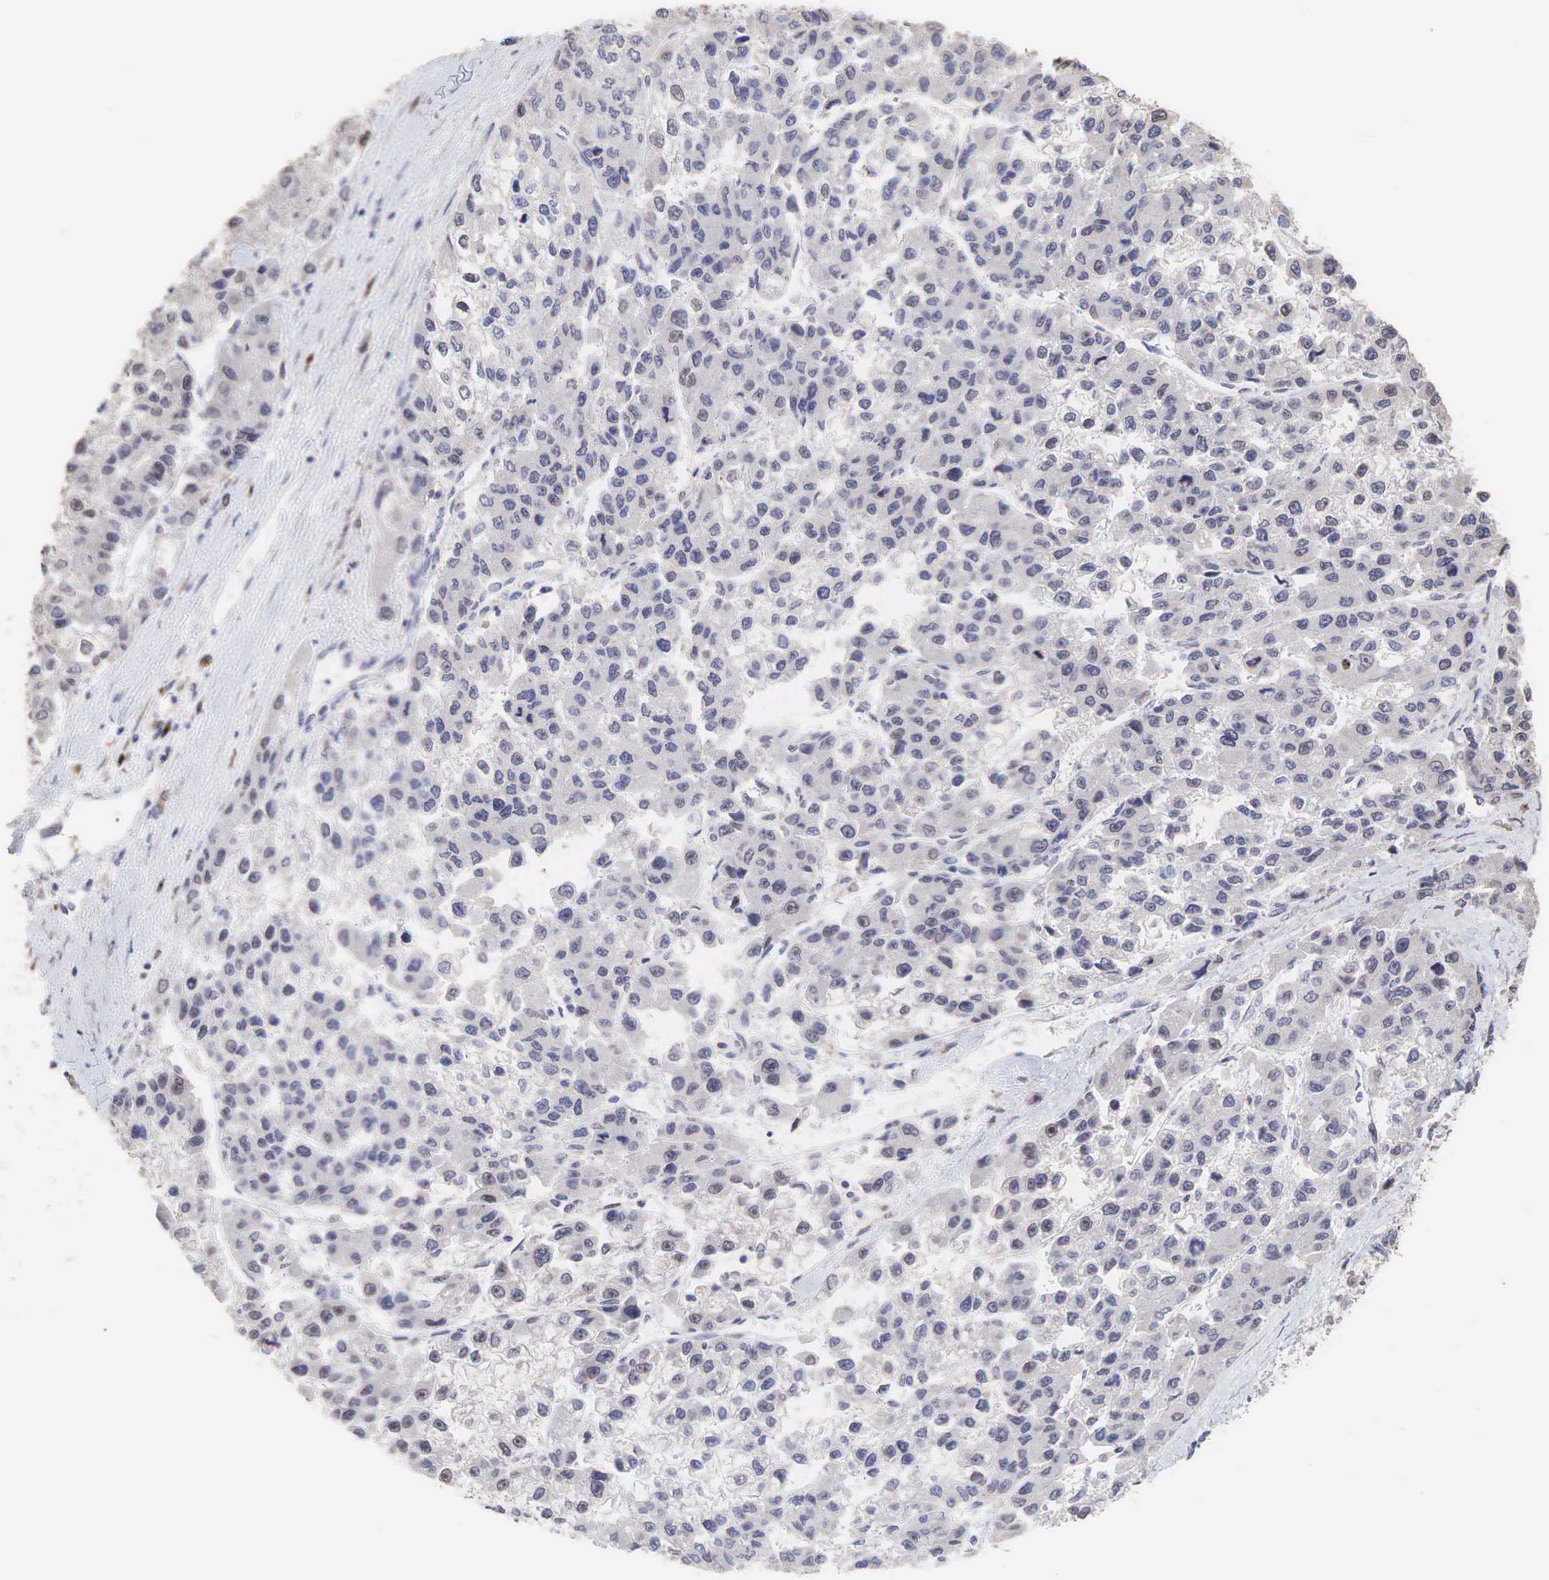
{"staining": {"intensity": "negative", "quantity": "none", "location": "none"}, "tissue": "liver cancer", "cell_type": "Tumor cells", "image_type": "cancer", "snomed": [{"axis": "morphology", "description": "Carcinoma, Hepatocellular, NOS"}, {"axis": "topography", "description": "Liver"}], "caption": "Immunohistochemical staining of hepatocellular carcinoma (liver) reveals no significant staining in tumor cells.", "gene": "DKC1", "patient": {"sex": "female", "age": 66}}